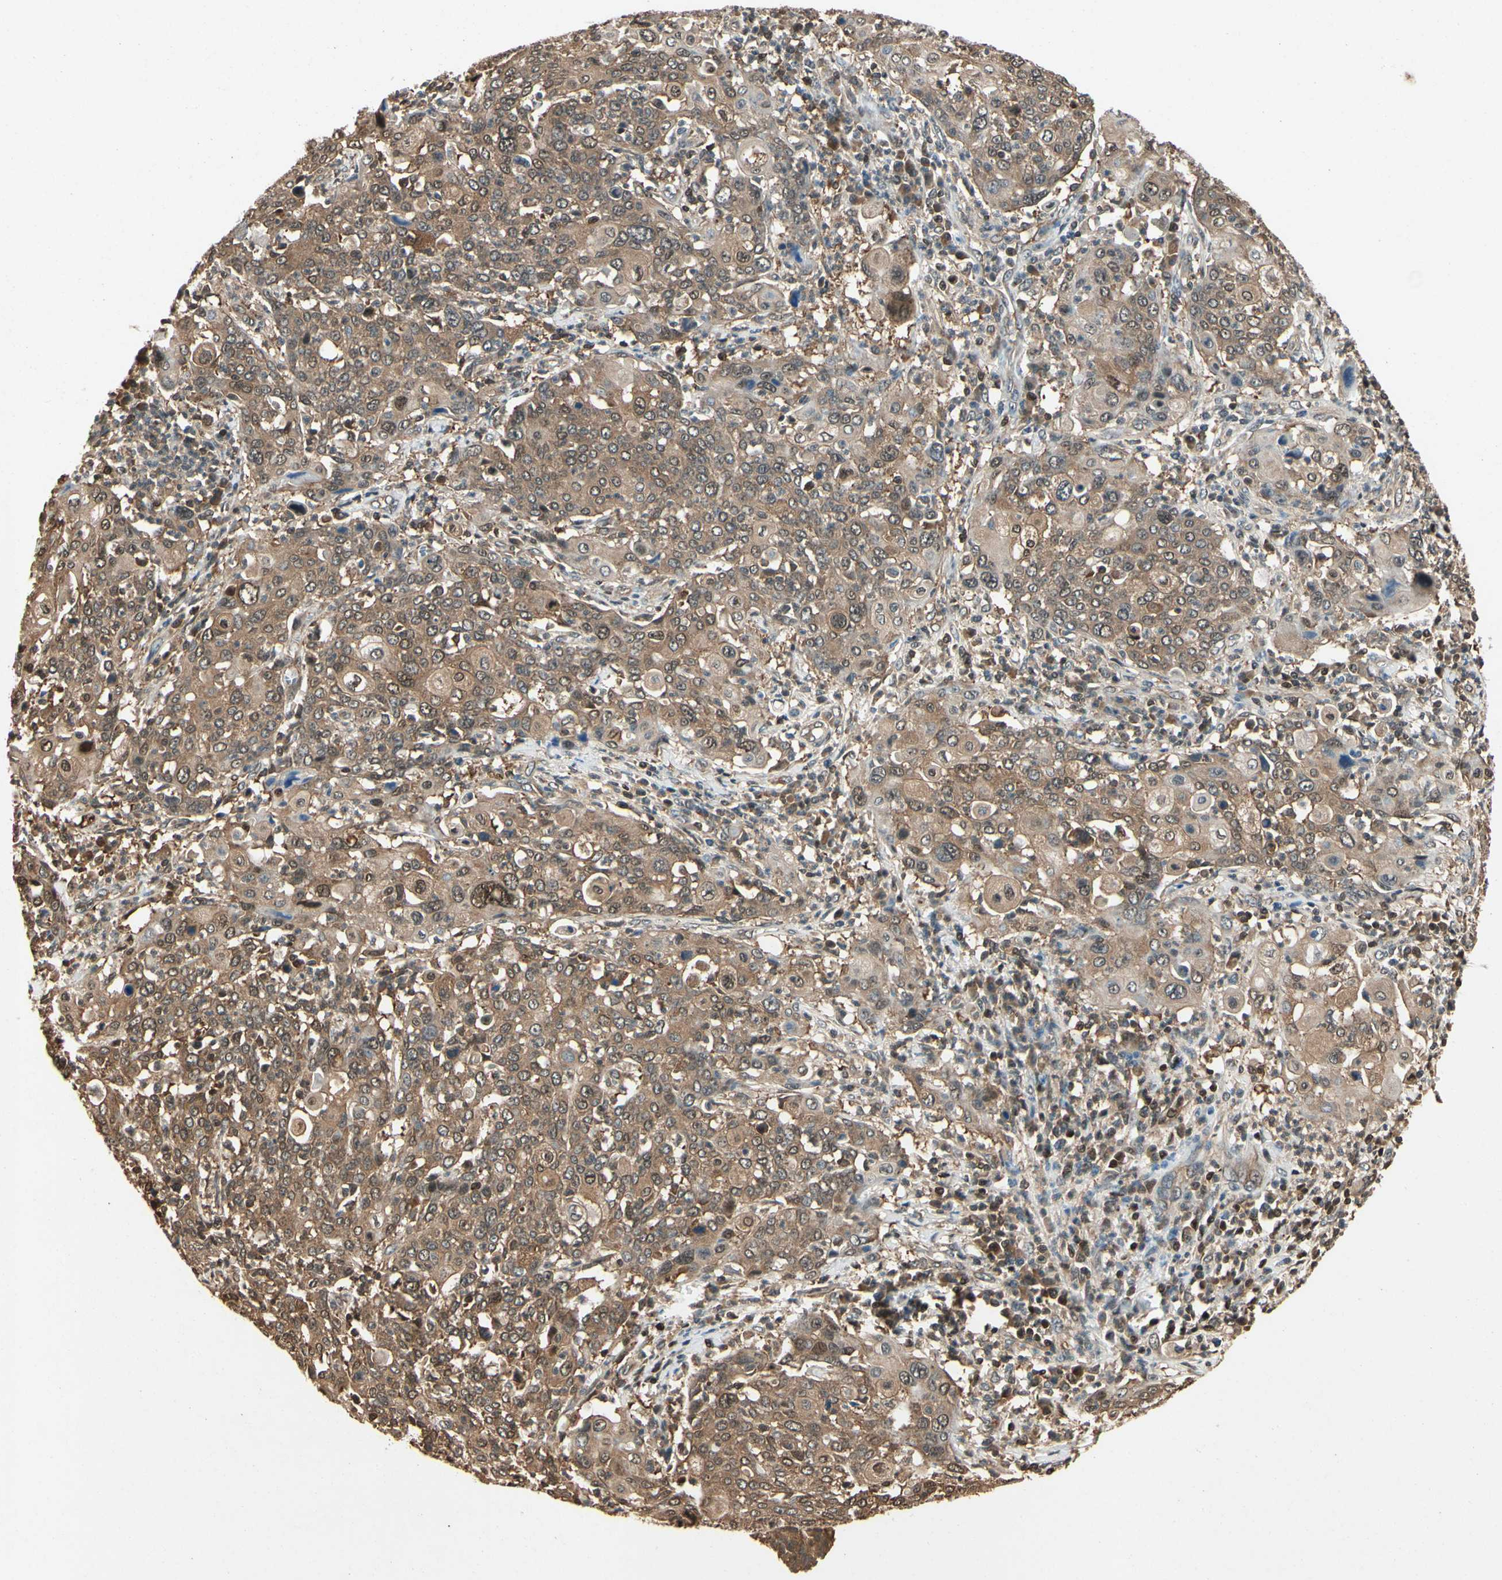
{"staining": {"intensity": "moderate", "quantity": ">75%", "location": "cytoplasmic/membranous"}, "tissue": "cervical cancer", "cell_type": "Tumor cells", "image_type": "cancer", "snomed": [{"axis": "morphology", "description": "Squamous cell carcinoma, NOS"}, {"axis": "topography", "description": "Cervix"}], "caption": "DAB immunohistochemical staining of human cervical squamous cell carcinoma exhibits moderate cytoplasmic/membranous protein positivity in approximately >75% of tumor cells. The staining was performed using DAB, with brown indicating positive protein expression. Nuclei are stained blue with hematoxylin.", "gene": "YWHAQ", "patient": {"sex": "female", "age": 40}}